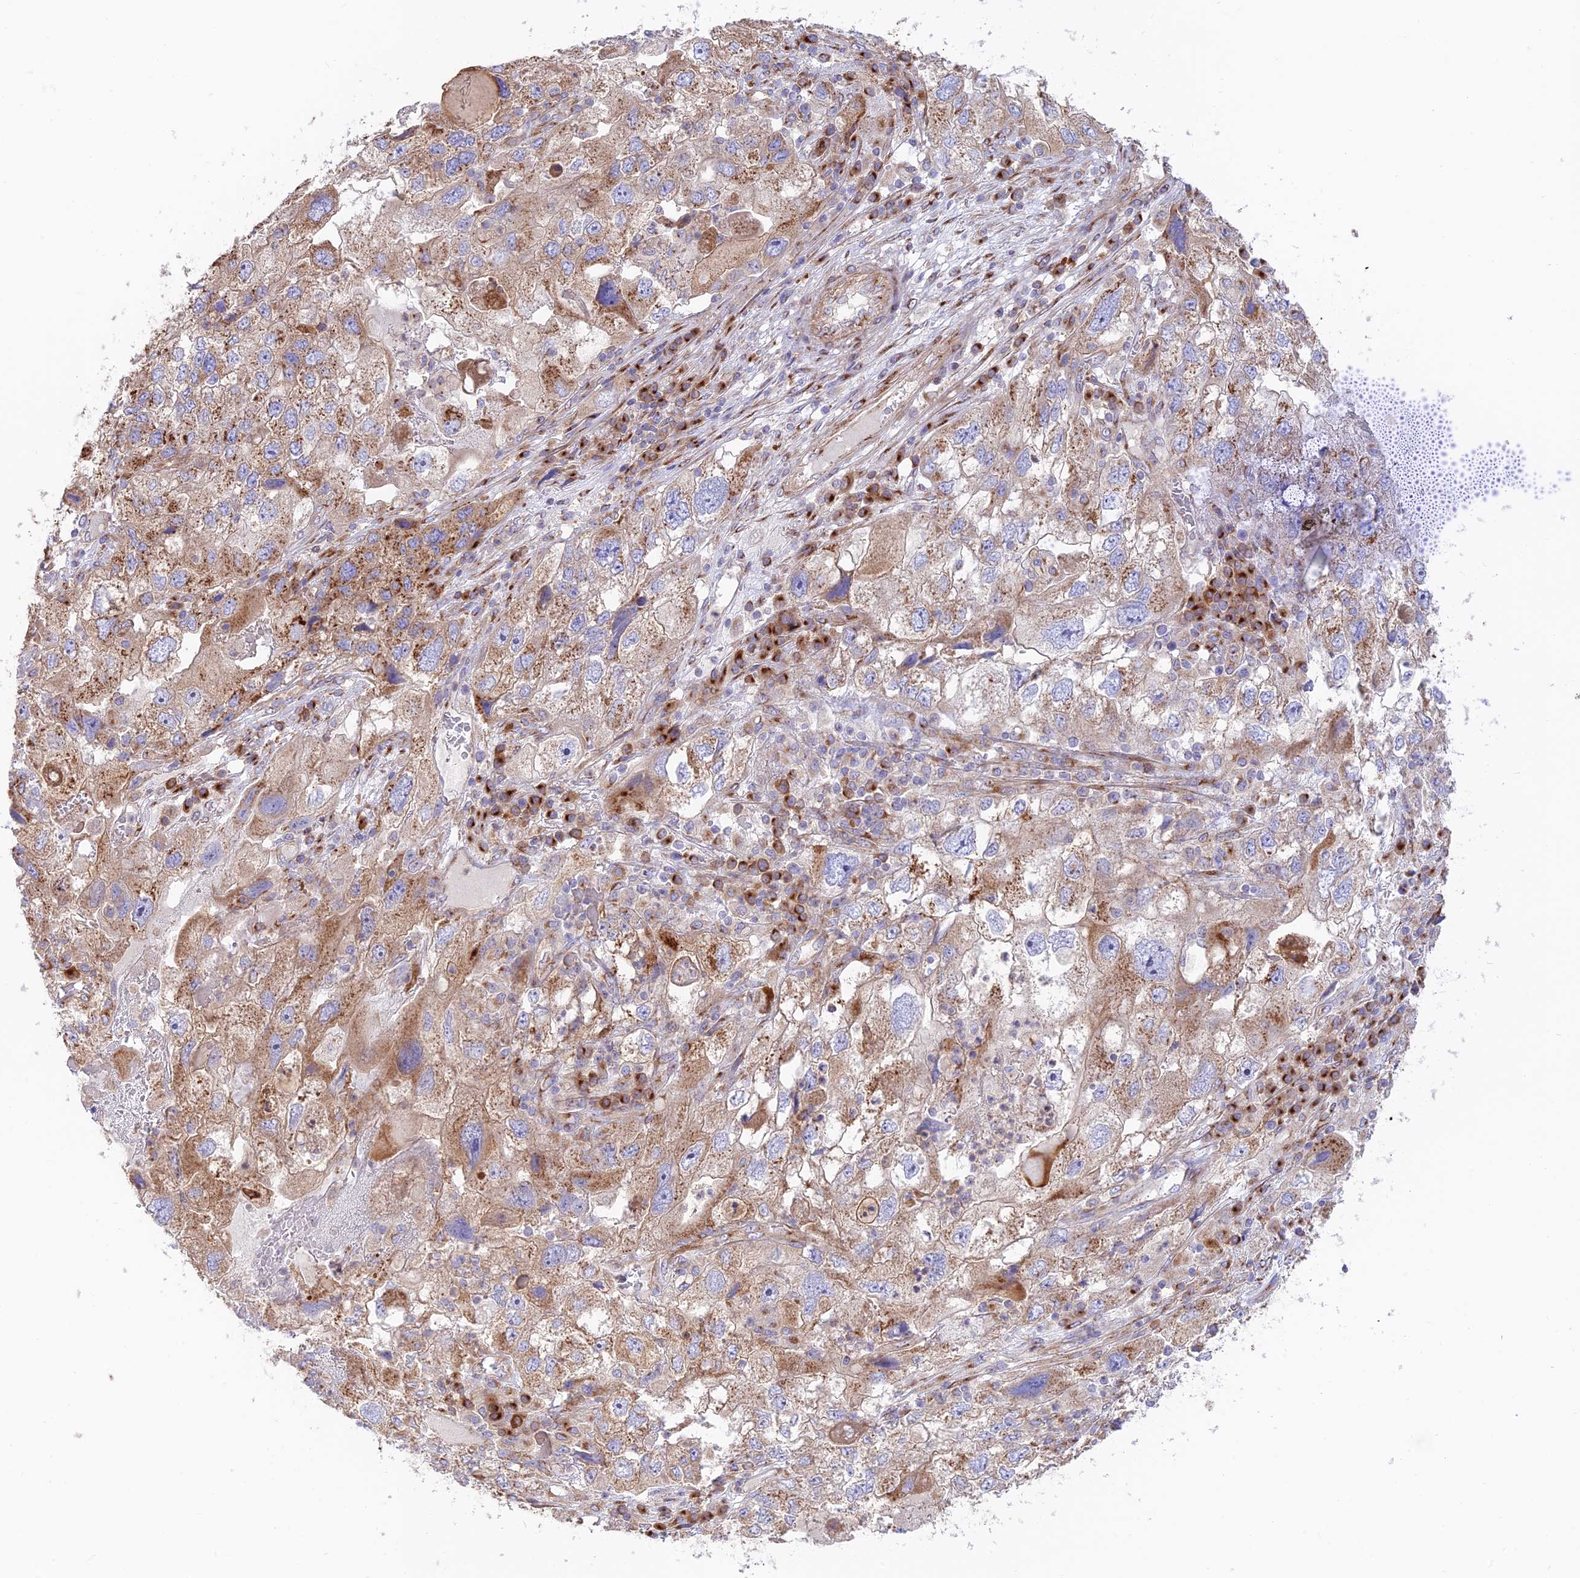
{"staining": {"intensity": "moderate", "quantity": ">75%", "location": "cytoplasmic/membranous"}, "tissue": "endometrial cancer", "cell_type": "Tumor cells", "image_type": "cancer", "snomed": [{"axis": "morphology", "description": "Adenocarcinoma, NOS"}, {"axis": "topography", "description": "Endometrium"}], "caption": "Endometrial cancer (adenocarcinoma) tissue shows moderate cytoplasmic/membranous positivity in about >75% of tumor cells", "gene": "GOLGA3", "patient": {"sex": "female", "age": 49}}